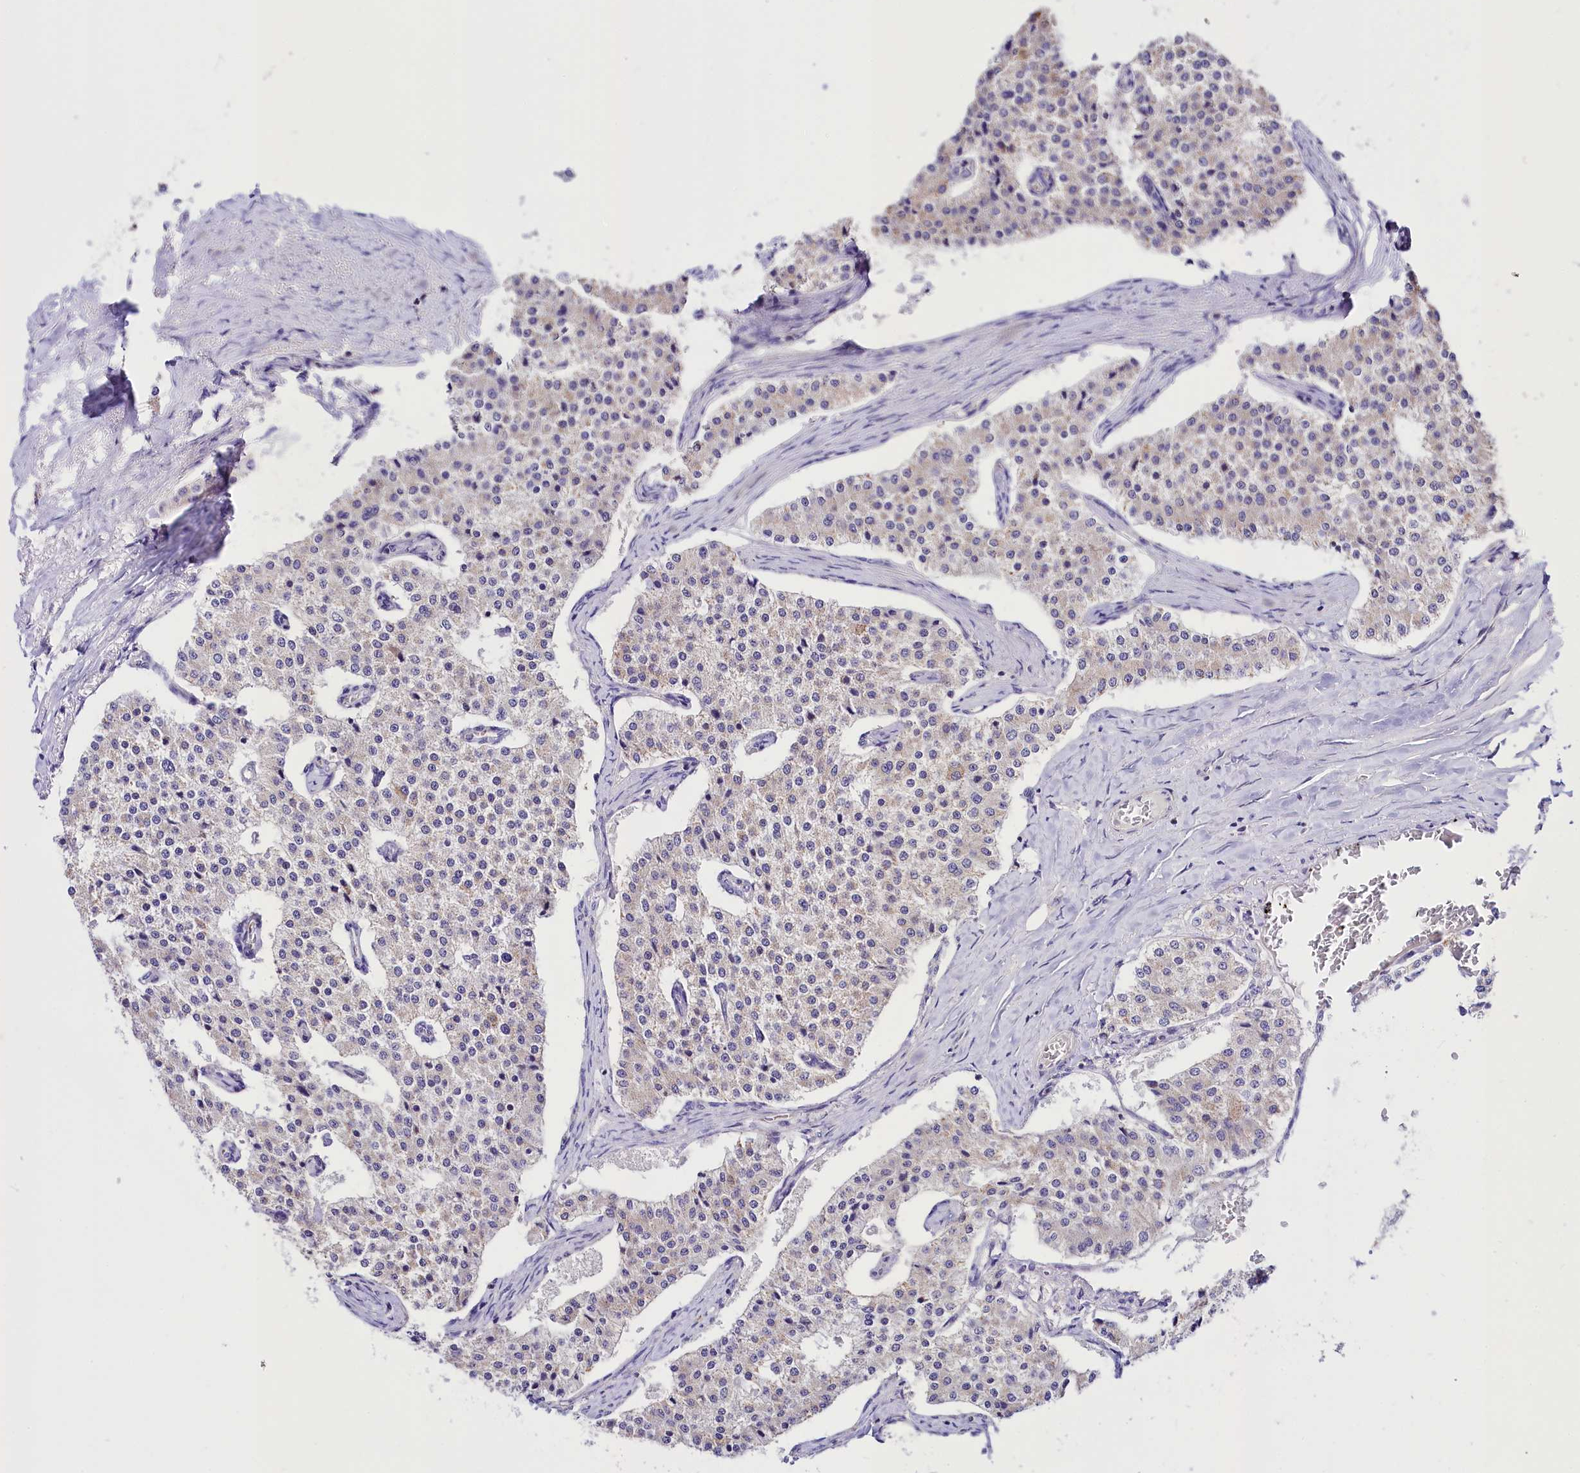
{"staining": {"intensity": "negative", "quantity": "none", "location": "none"}, "tissue": "carcinoid", "cell_type": "Tumor cells", "image_type": "cancer", "snomed": [{"axis": "morphology", "description": "Carcinoid, malignant, NOS"}, {"axis": "topography", "description": "Colon"}], "caption": "The photomicrograph shows no significant positivity in tumor cells of carcinoid. (Brightfield microscopy of DAB (3,3'-diaminobenzidine) IHC at high magnification).", "gene": "ABHD5", "patient": {"sex": "female", "age": 52}}